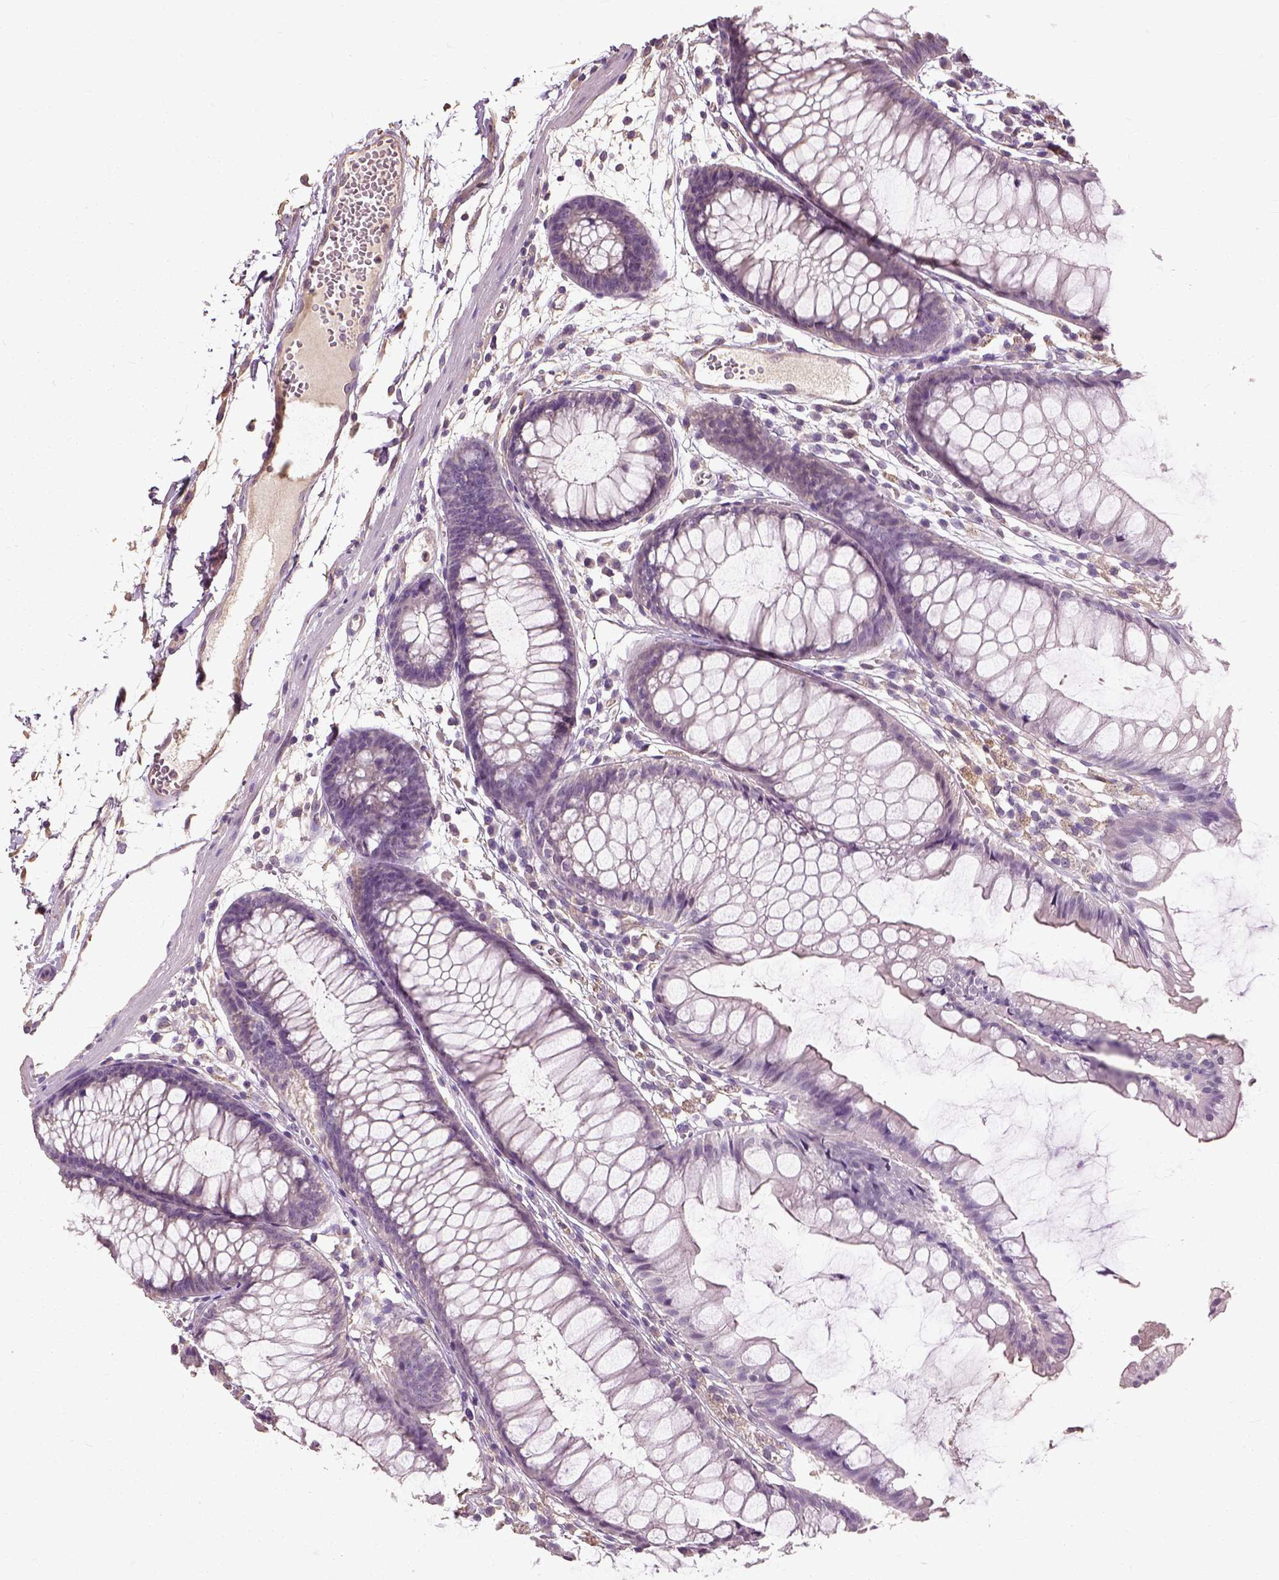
{"staining": {"intensity": "negative", "quantity": "none", "location": "none"}, "tissue": "colon", "cell_type": "Endothelial cells", "image_type": "normal", "snomed": [{"axis": "morphology", "description": "Normal tissue, NOS"}, {"axis": "morphology", "description": "Adenocarcinoma, NOS"}, {"axis": "topography", "description": "Colon"}], "caption": "The histopathology image exhibits no staining of endothelial cells in benign colon.", "gene": "PEA15", "patient": {"sex": "male", "age": 65}}